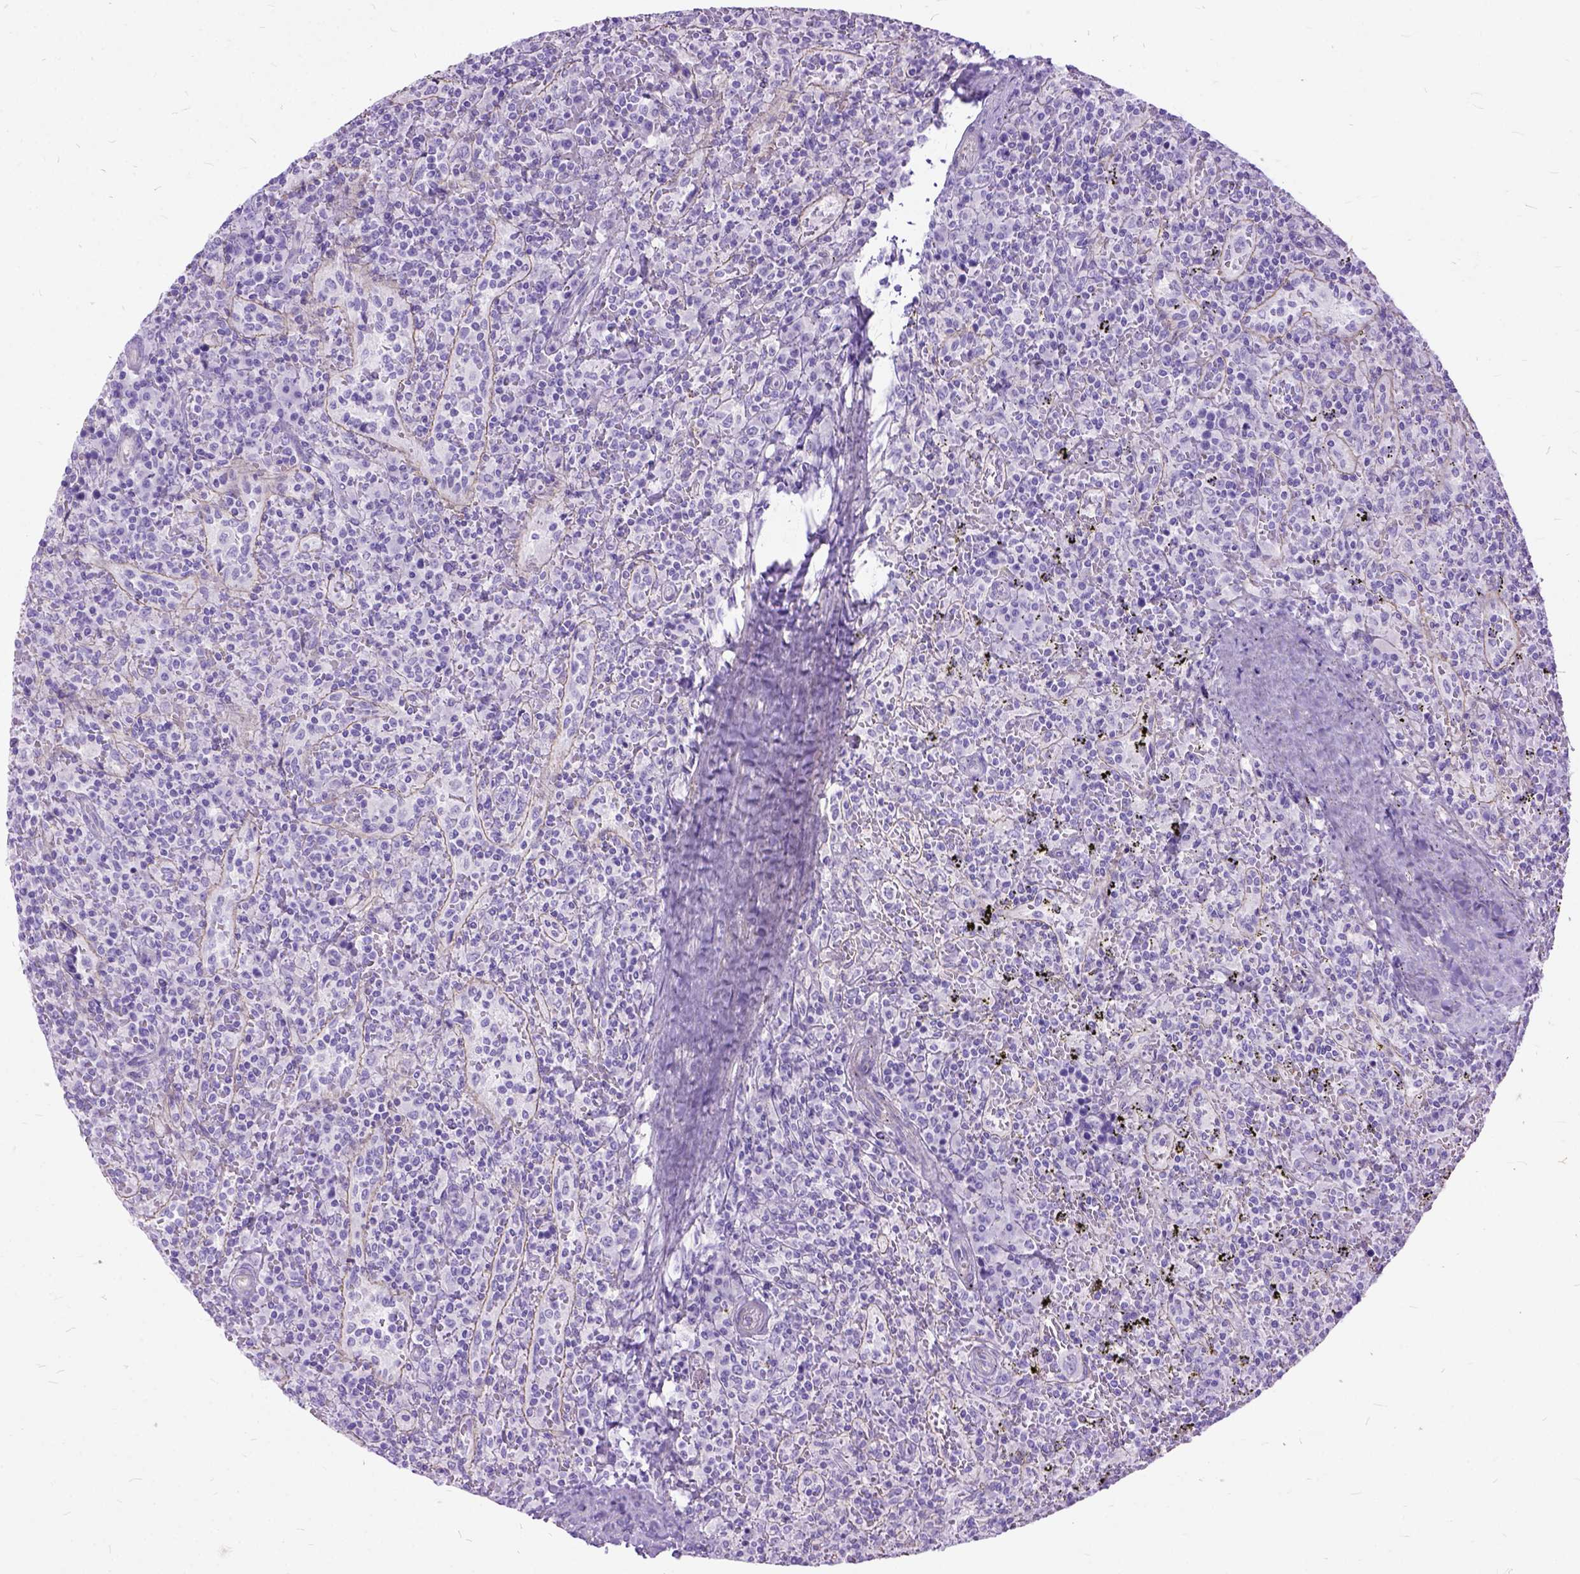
{"staining": {"intensity": "negative", "quantity": "none", "location": "none"}, "tissue": "lymphoma", "cell_type": "Tumor cells", "image_type": "cancer", "snomed": [{"axis": "morphology", "description": "Malignant lymphoma, non-Hodgkin's type, Low grade"}, {"axis": "topography", "description": "Spleen"}], "caption": "Immunohistochemistry (IHC) image of low-grade malignant lymphoma, non-Hodgkin's type stained for a protein (brown), which exhibits no expression in tumor cells.", "gene": "ARL9", "patient": {"sex": "male", "age": 62}}